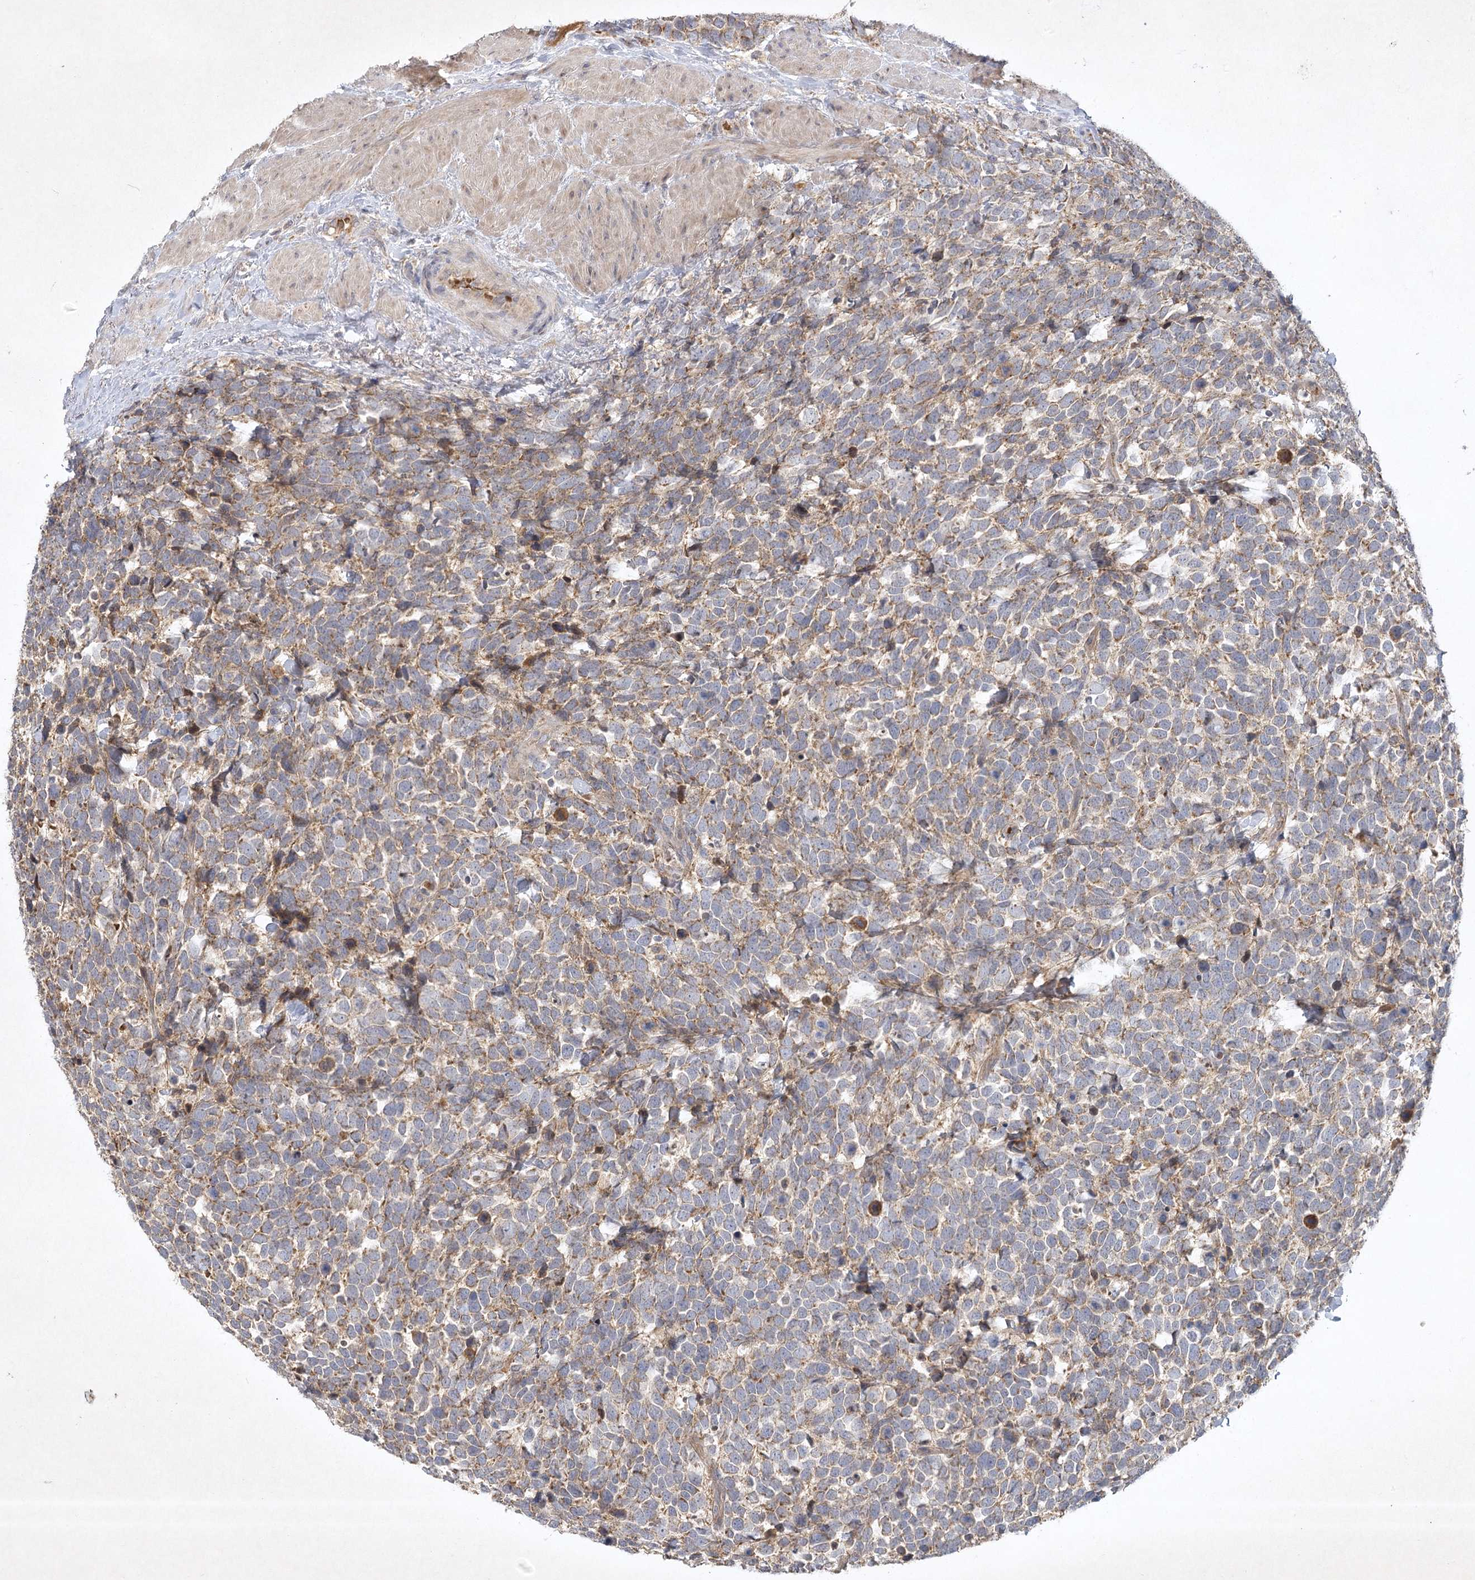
{"staining": {"intensity": "moderate", "quantity": "25%-75%", "location": "cytoplasmic/membranous"}, "tissue": "urothelial cancer", "cell_type": "Tumor cells", "image_type": "cancer", "snomed": [{"axis": "morphology", "description": "Urothelial carcinoma, High grade"}, {"axis": "topography", "description": "Urinary bladder"}], "caption": "Immunohistochemical staining of high-grade urothelial carcinoma shows medium levels of moderate cytoplasmic/membranous staining in approximately 25%-75% of tumor cells.", "gene": "PYROXD2", "patient": {"sex": "female", "age": 82}}